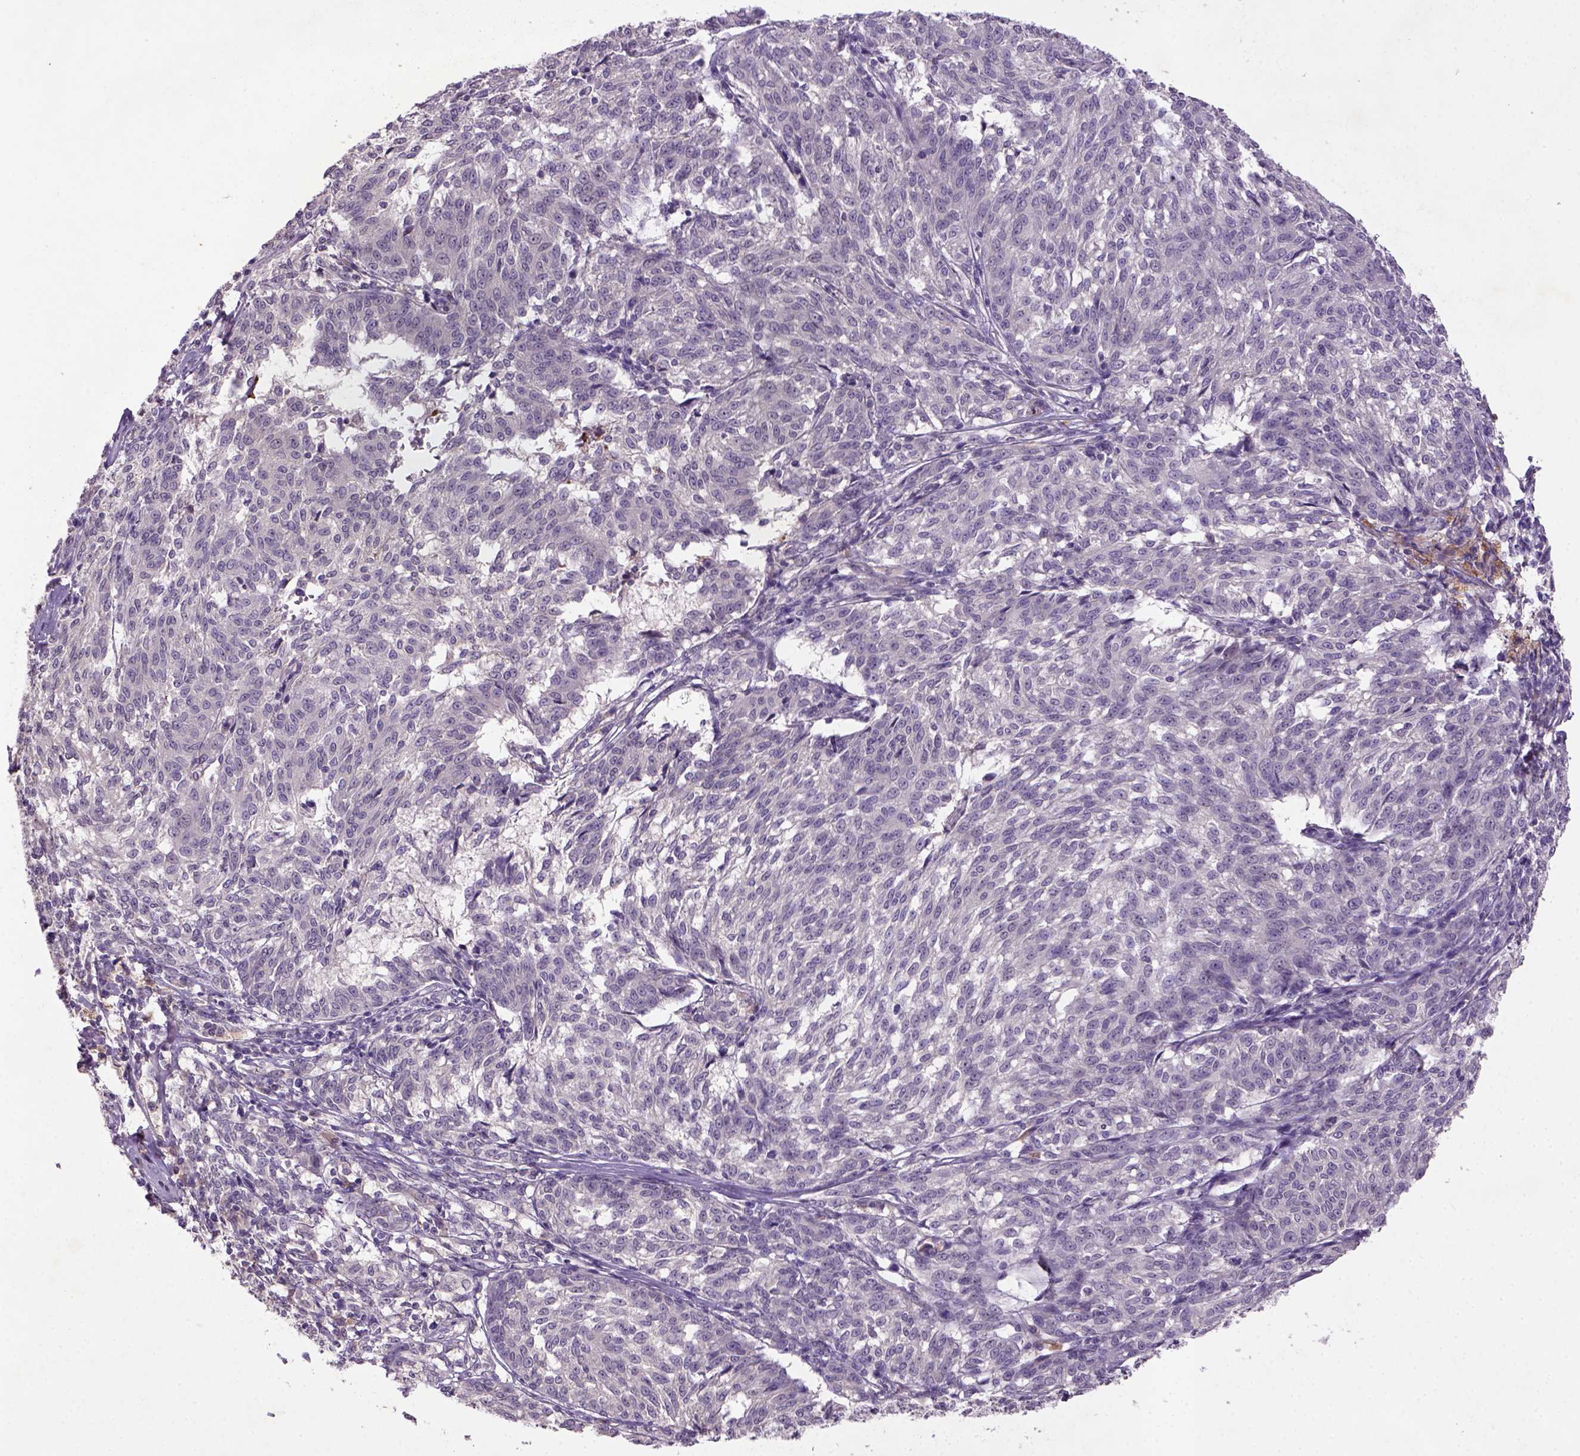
{"staining": {"intensity": "negative", "quantity": "none", "location": "none"}, "tissue": "melanoma", "cell_type": "Tumor cells", "image_type": "cancer", "snomed": [{"axis": "morphology", "description": "Malignant melanoma, NOS"}, {"axis": "topography", "description": "Skin"}], "caption": "DAB (3,3'-diaminobenzidine) immunohistochemical staining of malignant melanoma reveals no significant positivity in tumor cells.", "gene": "NLGN2", "patient": {"sex": "female", "age": 72}}